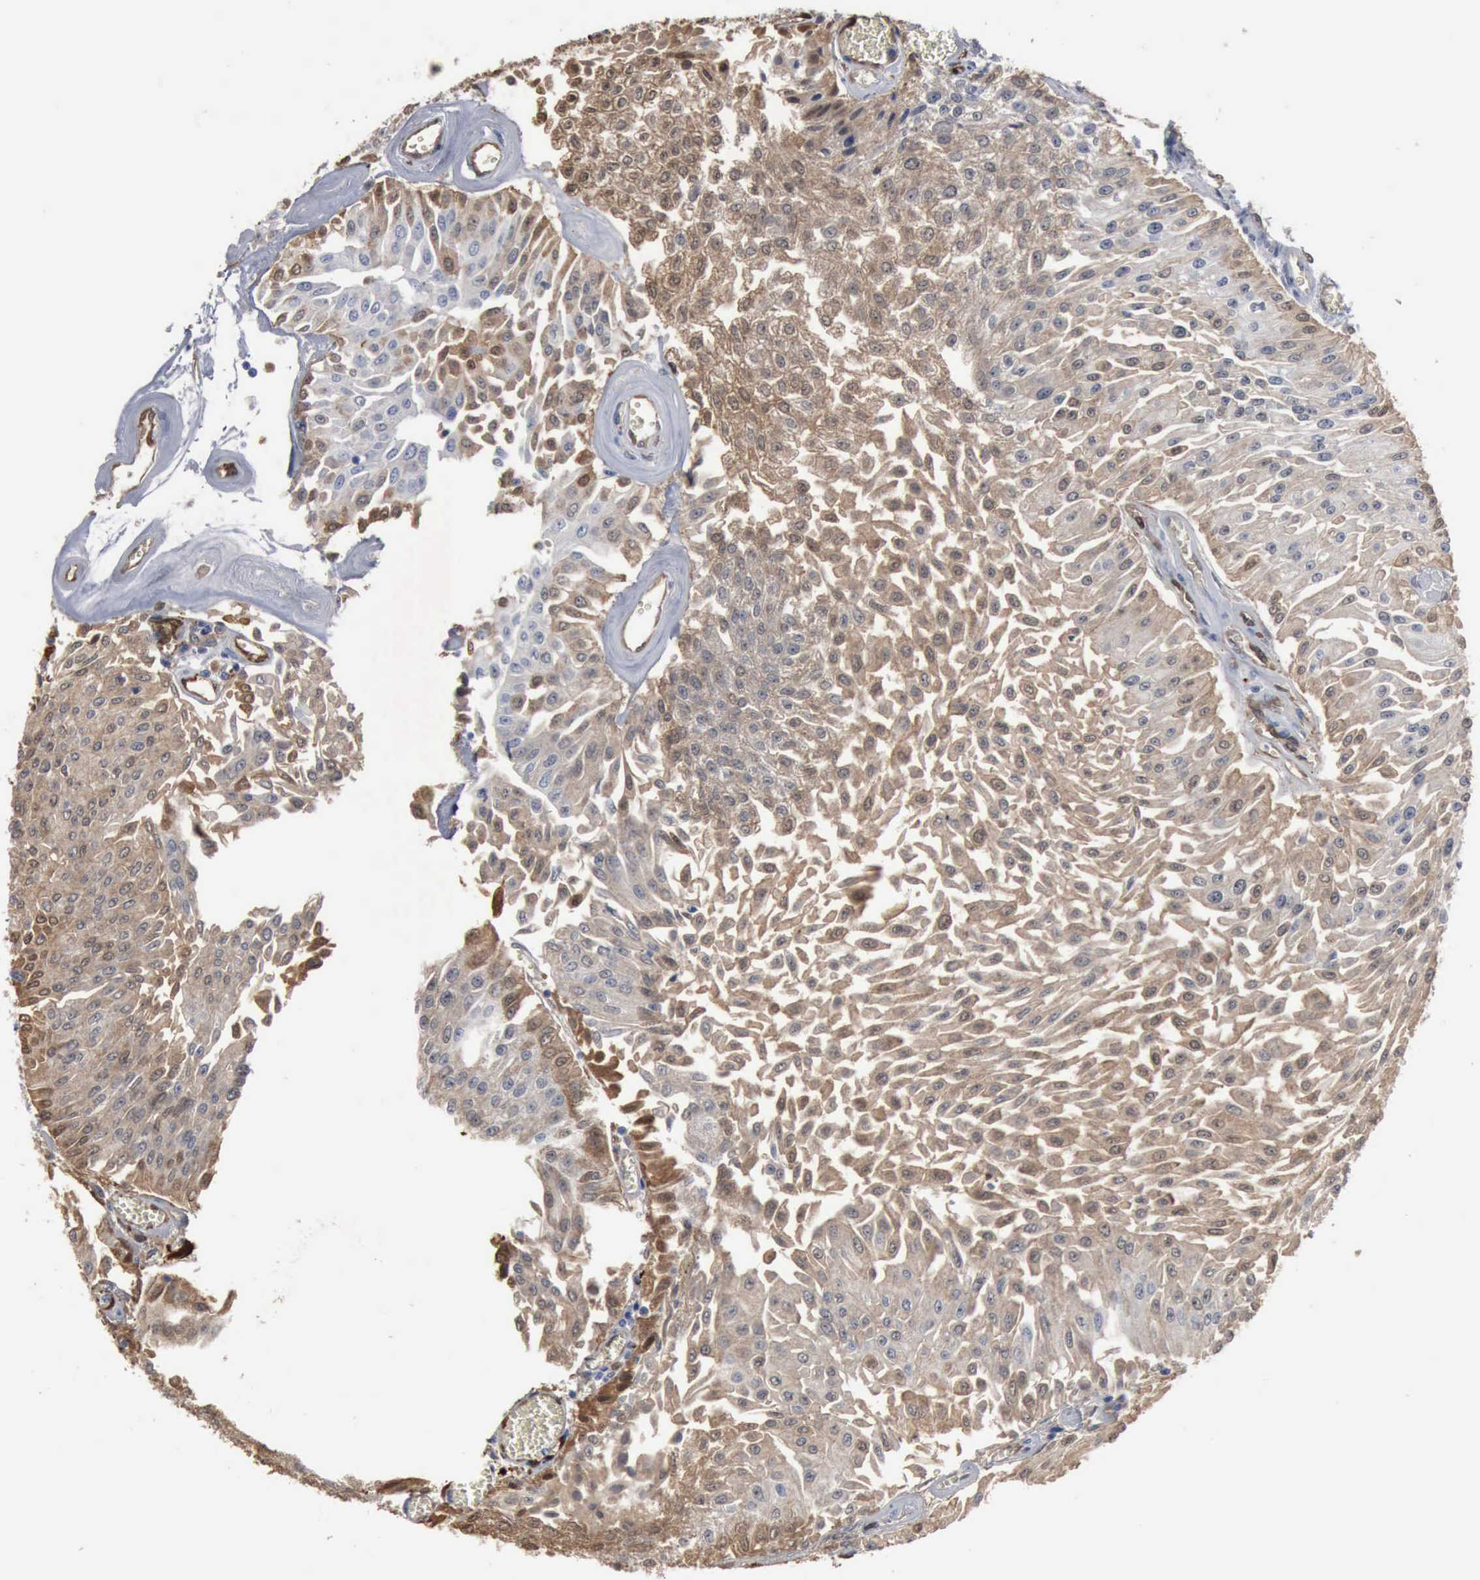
{"staining": {"intensity": "moderate", "quantity": ">75%", "location": "cytoplasmic/membranous"}, "tissue": "urothelial cancer", "cell_type": "Tumor cells", "image_type": "cancer", "snomed": [{"axis": "morphology", "description": "Urothelial carcinoma, Low grade"}, {"axis": "topography", "description": "Urinary bladder"}], "caption": "Brown immunohistochemical staining in human urothelial carcinoma (low-grade) demonstrates moderate cytoplasmic/membranous staining in about >75% of tumor cells.", "gene": "FSCN1", "patient": {"sex": "male", "age": 86}}